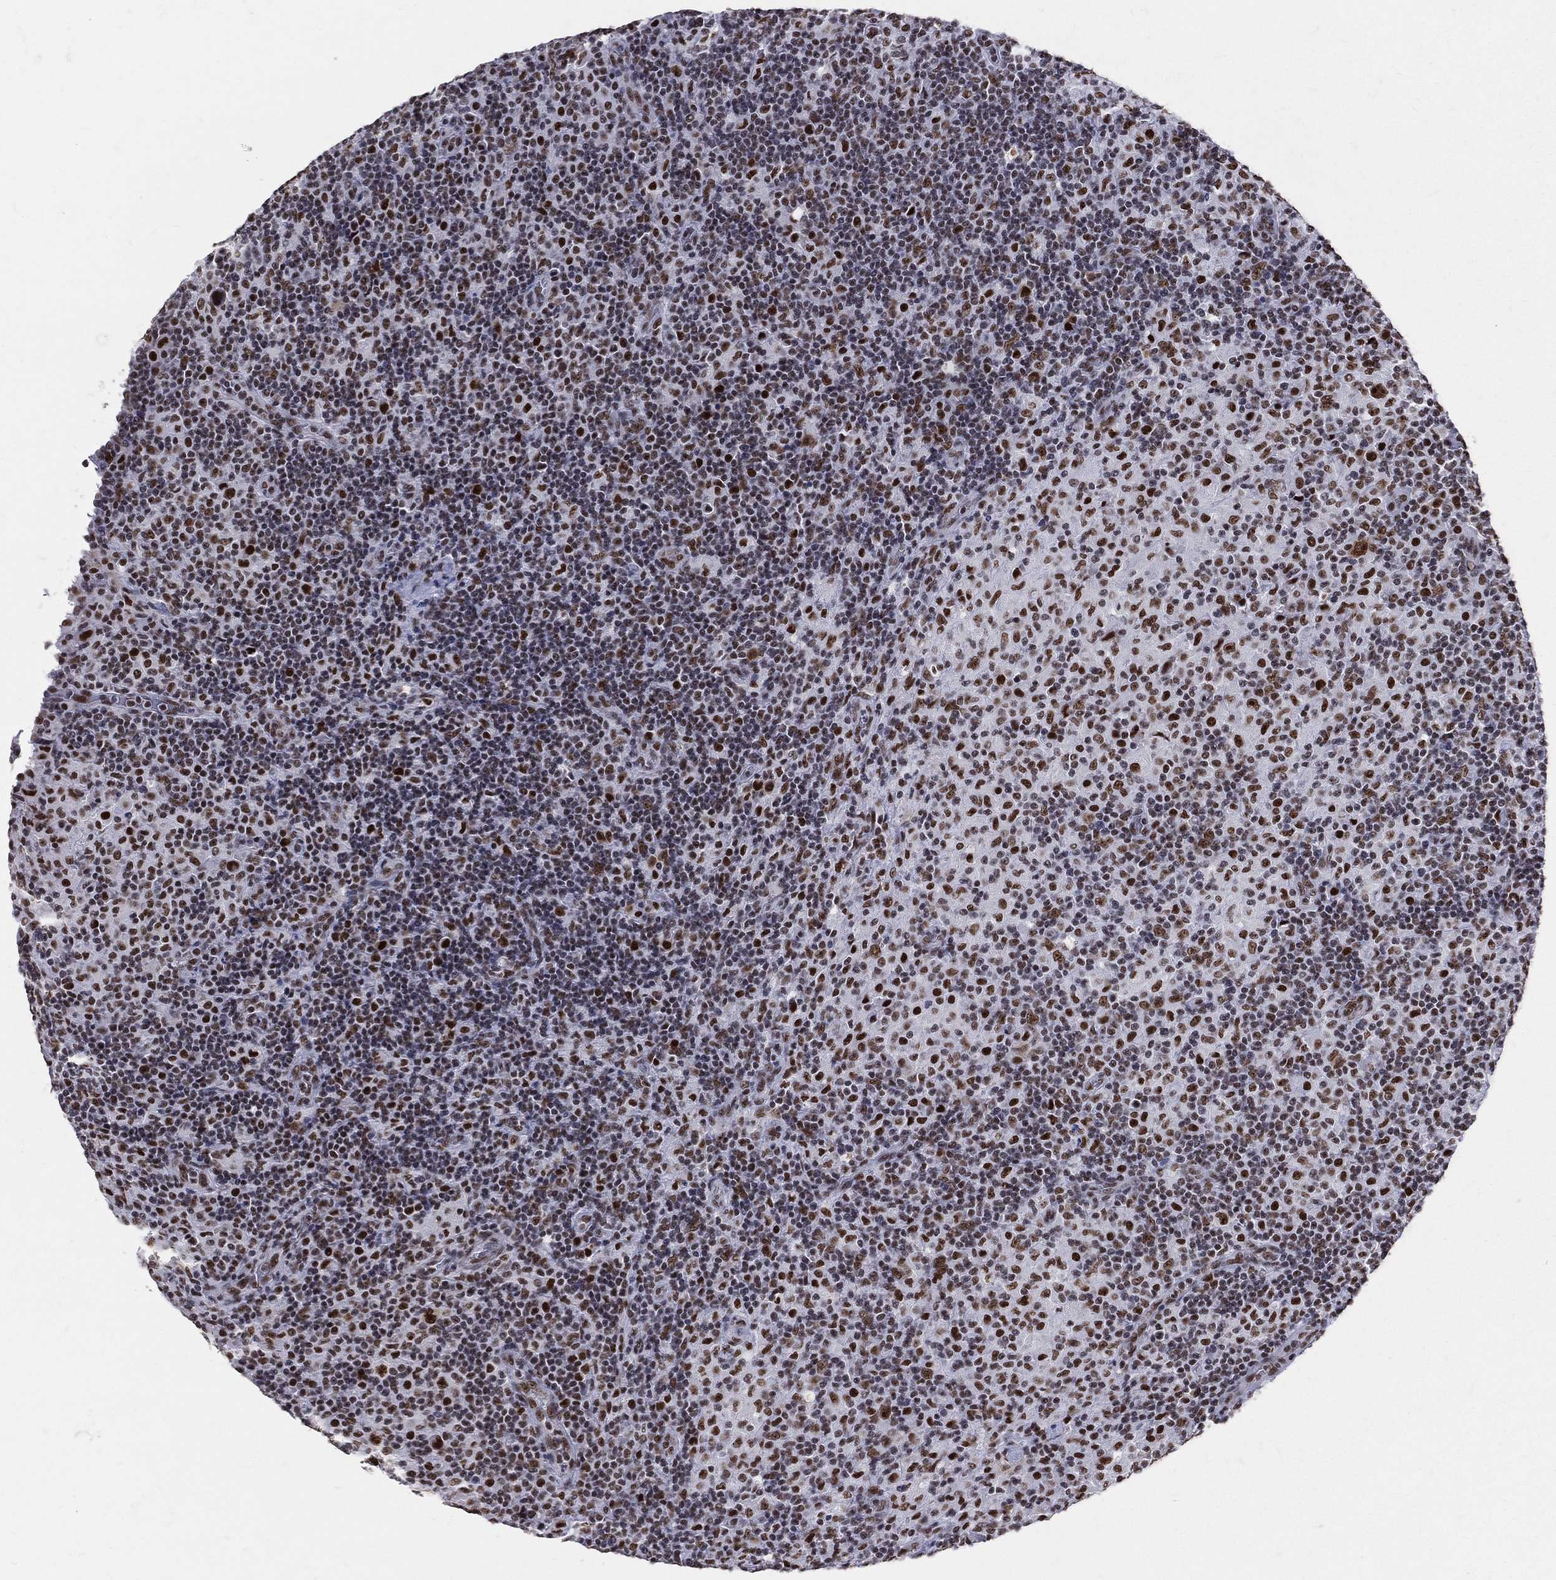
{"staining": {"intensity": "strong", "quantity": ">75%", "location": "nuclear"}, "tissue": "lymphoma", "cell_type": "Tumor cells", "image_type": "cancer", "snomed": [{"axis": "morphology", "description": "Hodgkin's disease, NOS"}, {"axis": "topography", "description": "Lymph node"}], "caption": "Tumor cells exhibit high levels of strong nuclear positivity in approximately >75% of cells in human Hodgkin's disease.", "gene": "CDK7", "patient": {"sex": "male", "age": 70}}